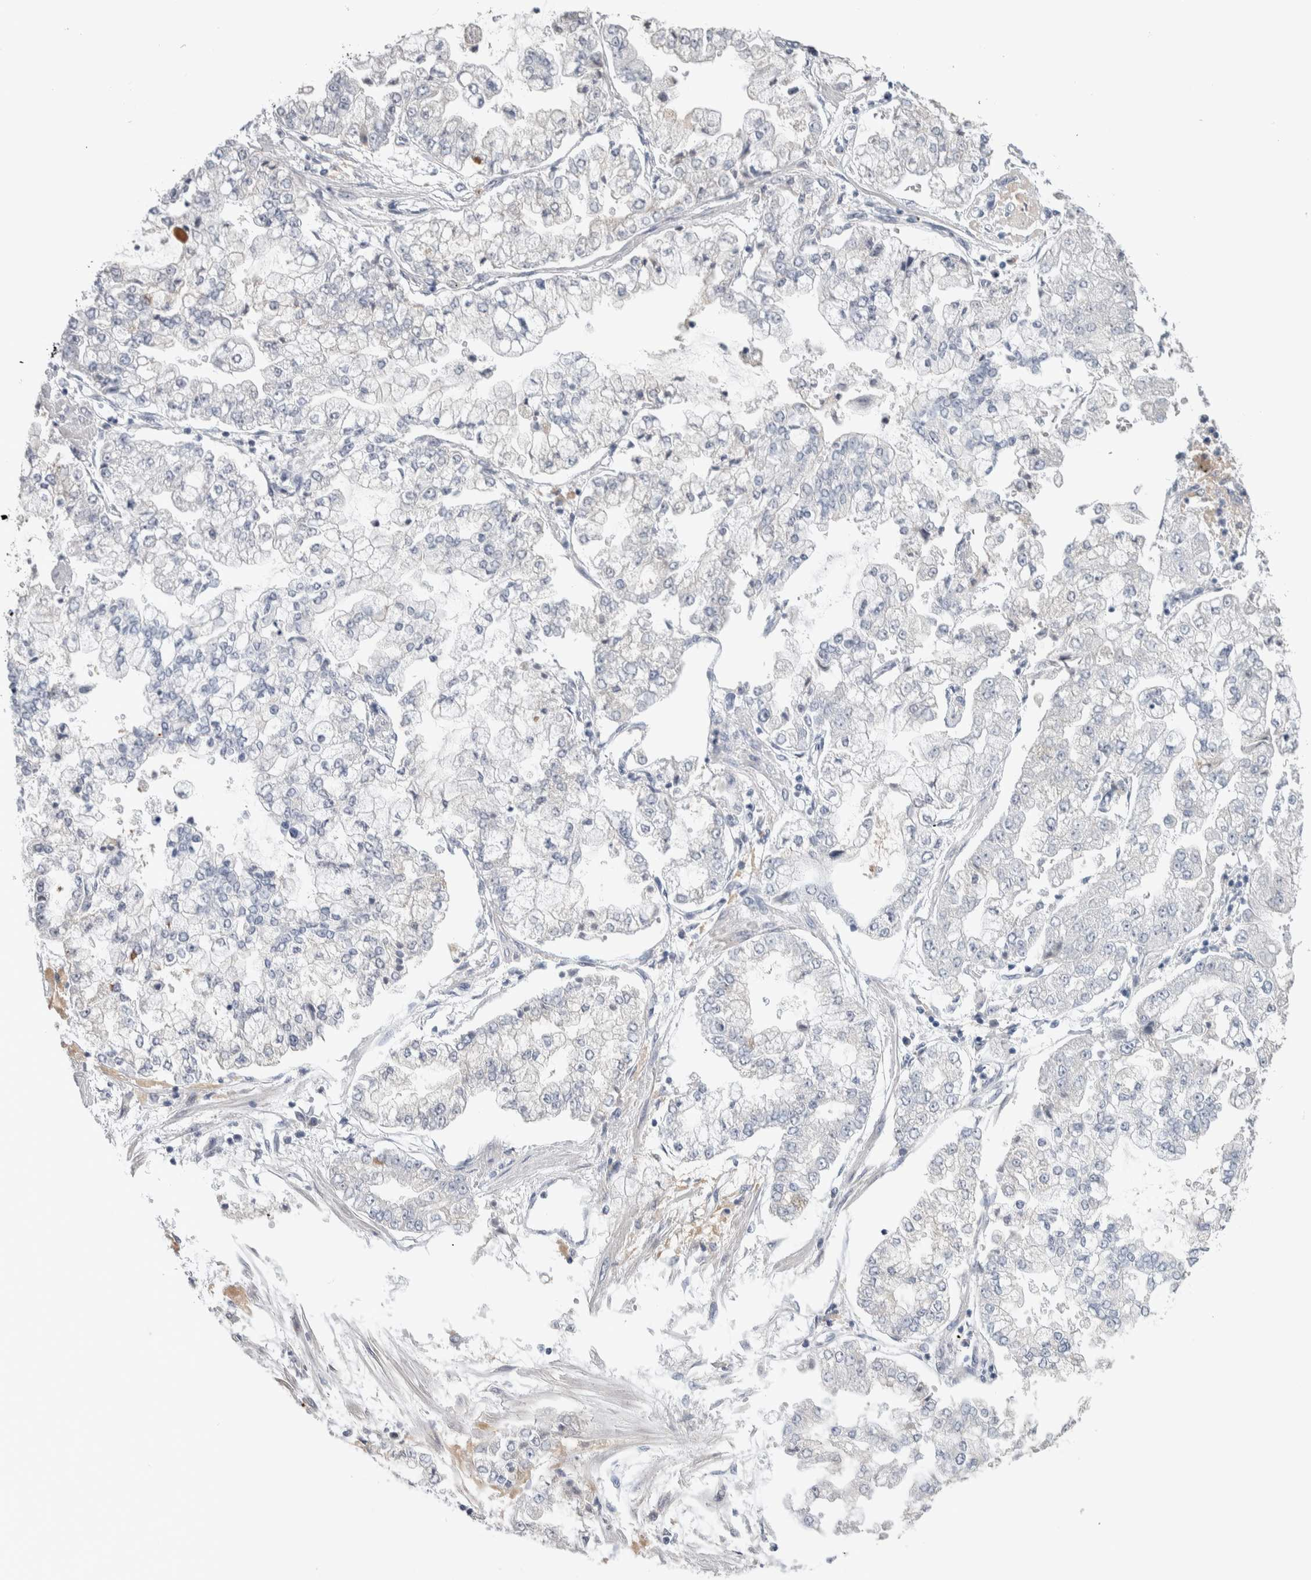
{"staining": {"intensity": "negative", "quantity": "none", "location": "none"}, "tissue": "stomach cancer", "cell_type": "Tumor cells", "image_type": "cancer", "snomed": [{"axis": "morphology", "description": "Adenocarcinoma, NOS"}, {"axis": "topography", "description": "Stomach"}], "caption": "The IHC histopathology image has no significant positivity in tumor cells of stomach cancer (adenocarcinoma) tissue.", "gene": "TMEM102", "patient": {"sex": "male", "age": 76}}